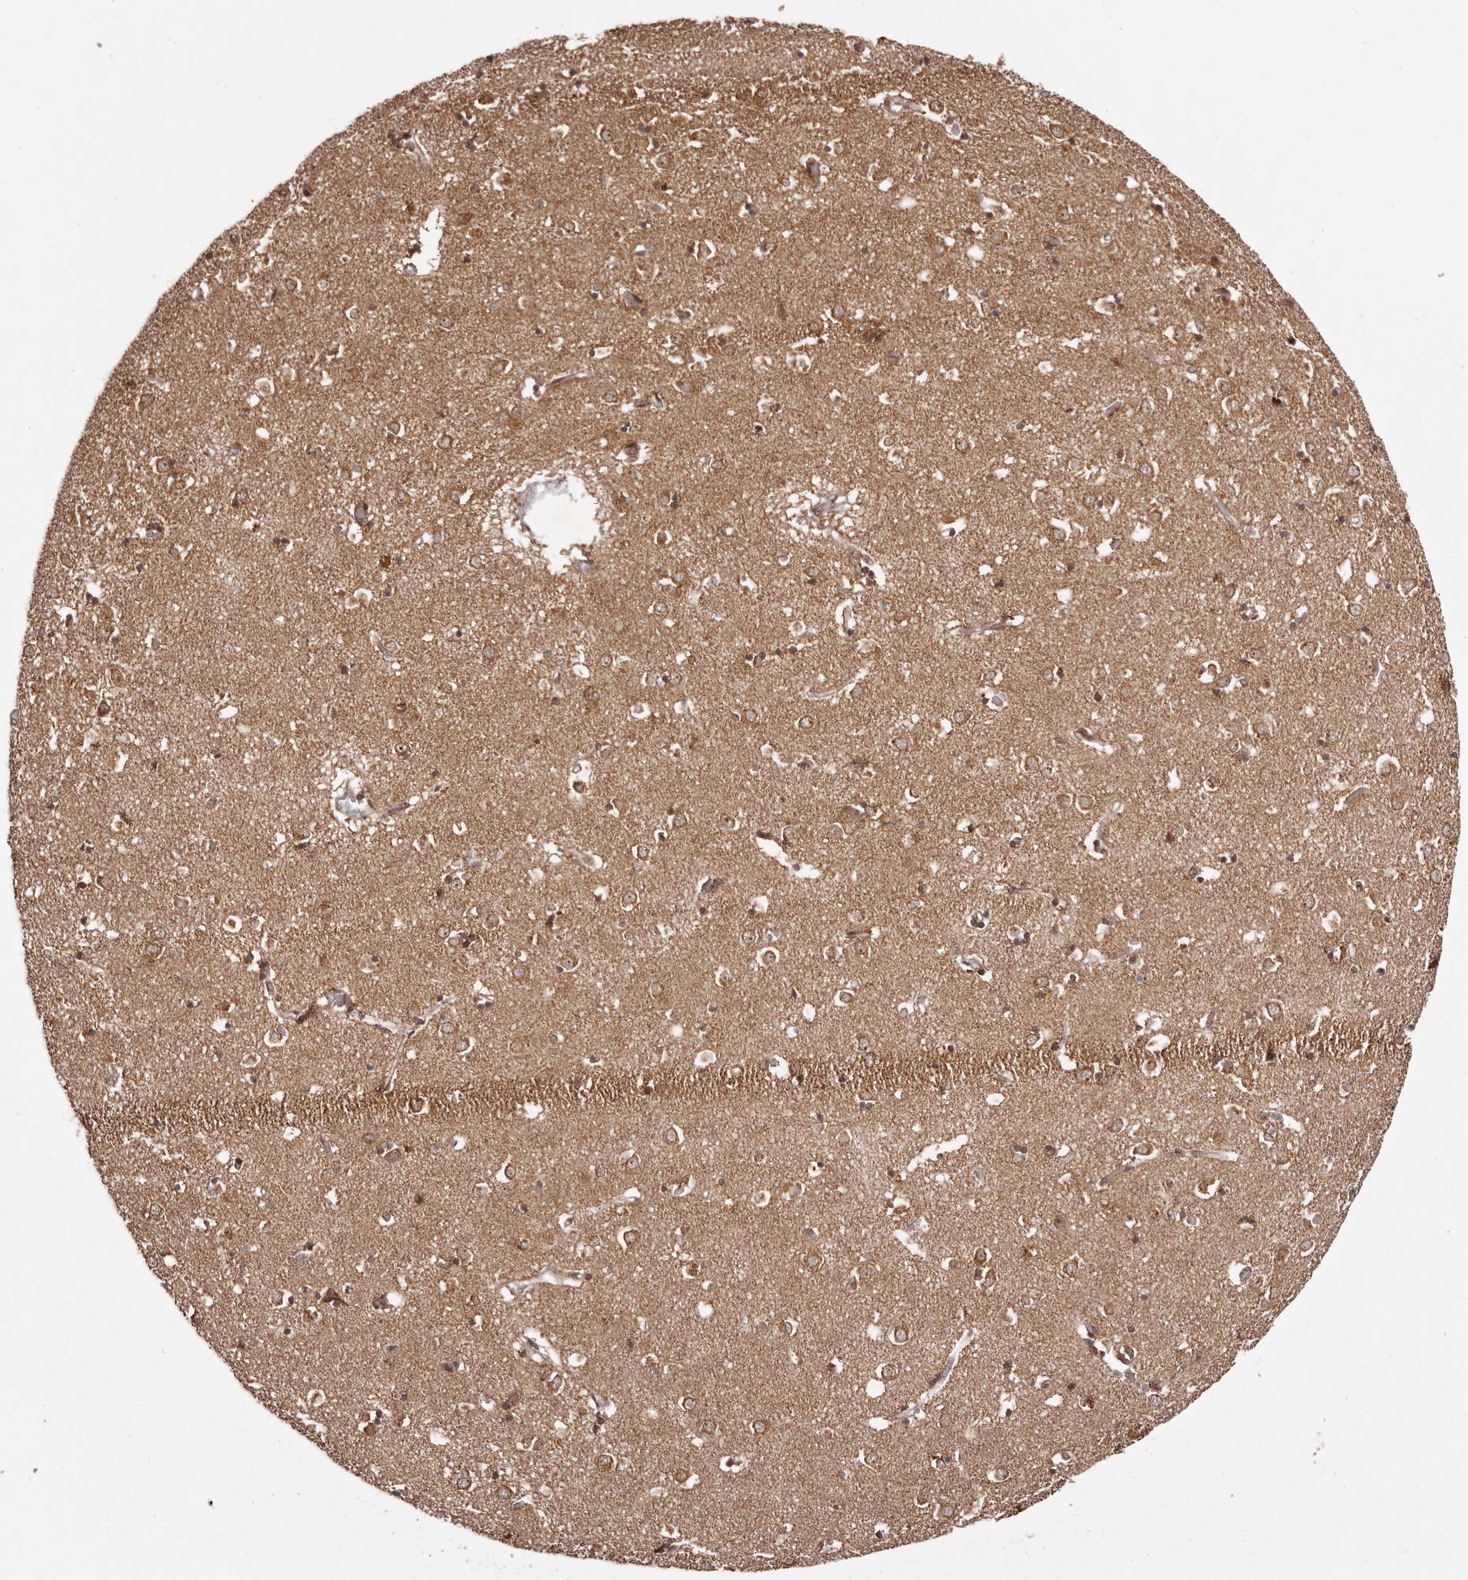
{"staining": {"intensity": "moderate", "quantity": ">75%", "location": "cytoplasmic/membranous"}, "tissue": "caudate", "cell_type": "Glial cells", "image_type": "normal", "snomed": [{"axis": "morphology", "description": "Normal tissue, NOS"}, {"axis": "topography", "description": "Lateral ventricle wall"}], "caption": "Protein staining displays moderate cytoplasmic/membranous staining in about >75% of glial cells in normal caudate.", "gene": "CHRM2", "patient": {"sex": "male", "age": 70}}